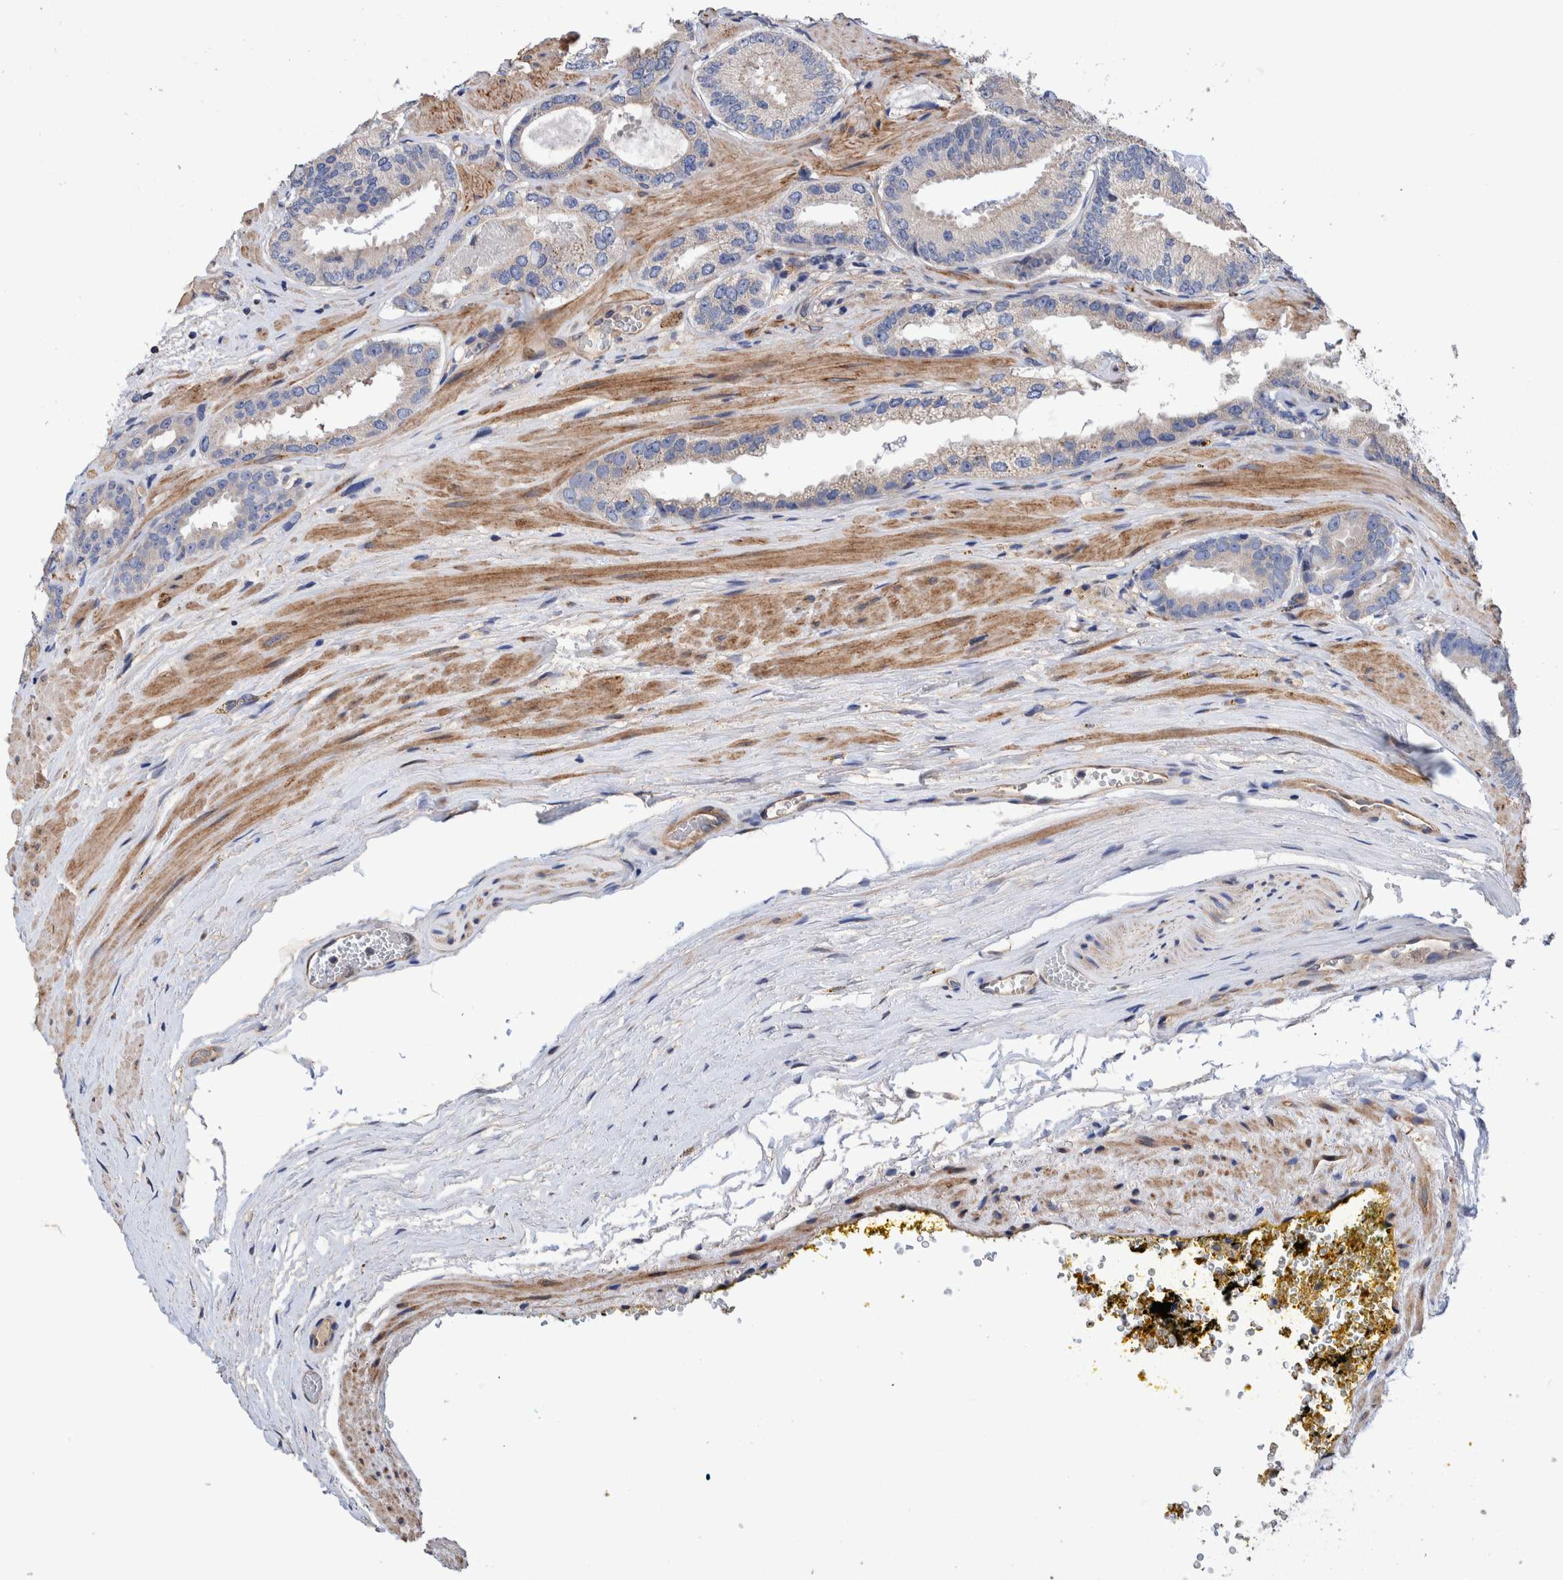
{"staining": {"intensity": "negative", "quantity": "none", "location": "none"}, "tissue": "prostate cancer", "cell_type": "Tumor cells", "image_type": "cancer", "snomed": [{"axis": "morphology", "description": "Adenocarcinoma, Low grade"}, {"axis": "topography", "description": "Prostate"}], "caption": "Histopathology image shows no protein staining in tumor cells of prostate cancer tissue.", "gene": "SLC45A4", "patient": {"sex": "male", "age": 51}}